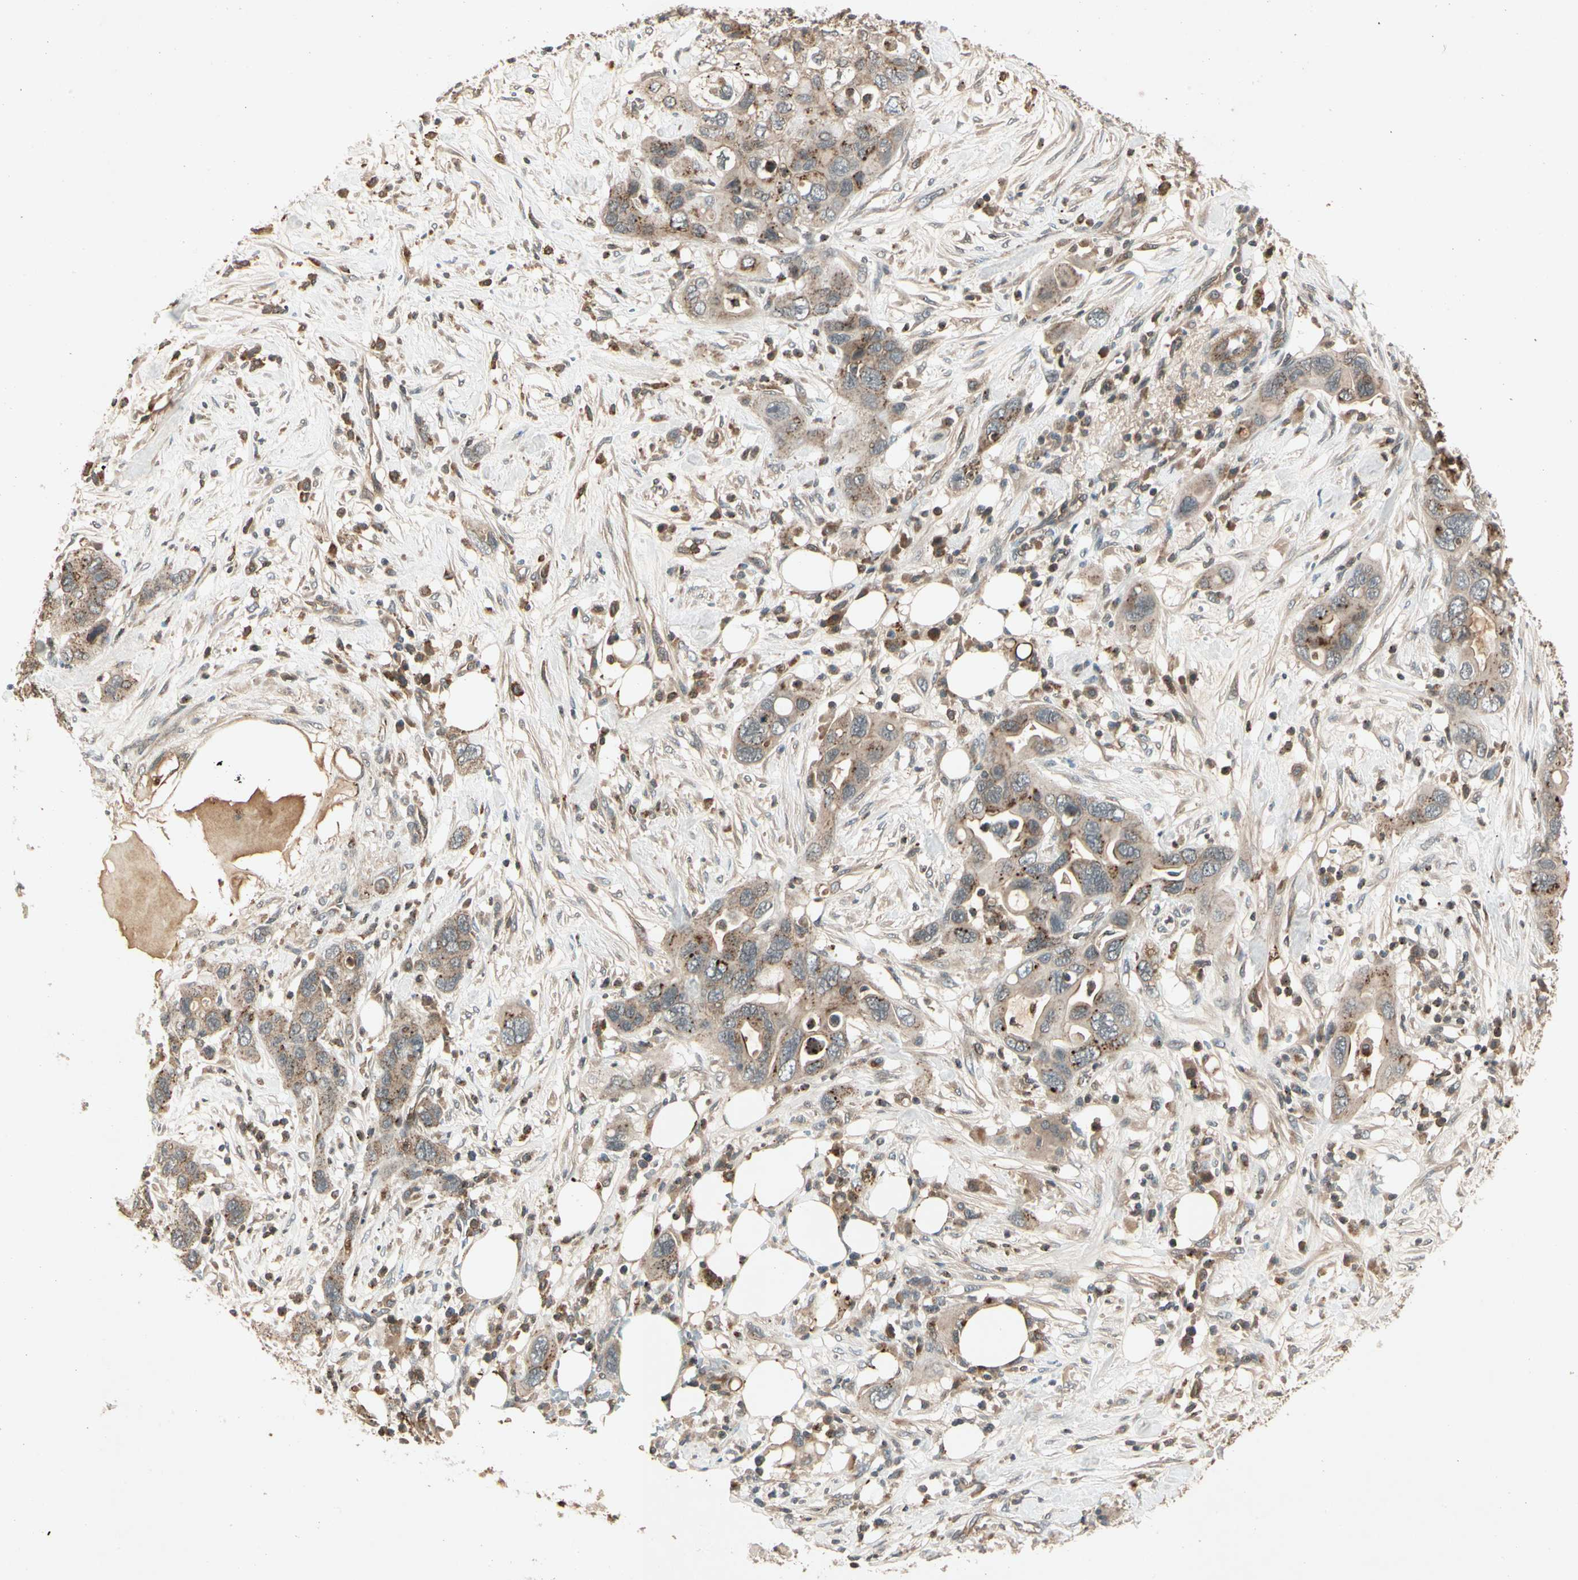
{"staining": {"intensity": "moderate", "quantity": "25%-75%", "location": "cytoplasmic/membranous"}, "tissue": "pancreatic cancer", "cell_type": "Tumor cells", "image_type": "cancer", "snomed": [{"axis": "morphology", "description": "Adenocarcinoma, NOS"}, {"axis": "topography", "description": "Pancreas"}], "caption": "Moderate cytoplasmic/membranous protein staining is identified in approximately 25%-75% of tumor cells in pancreatic cancer (adenocarcinoma).", "gene": "FLOT1", "patient": {"sex": "female", "age": 71}}